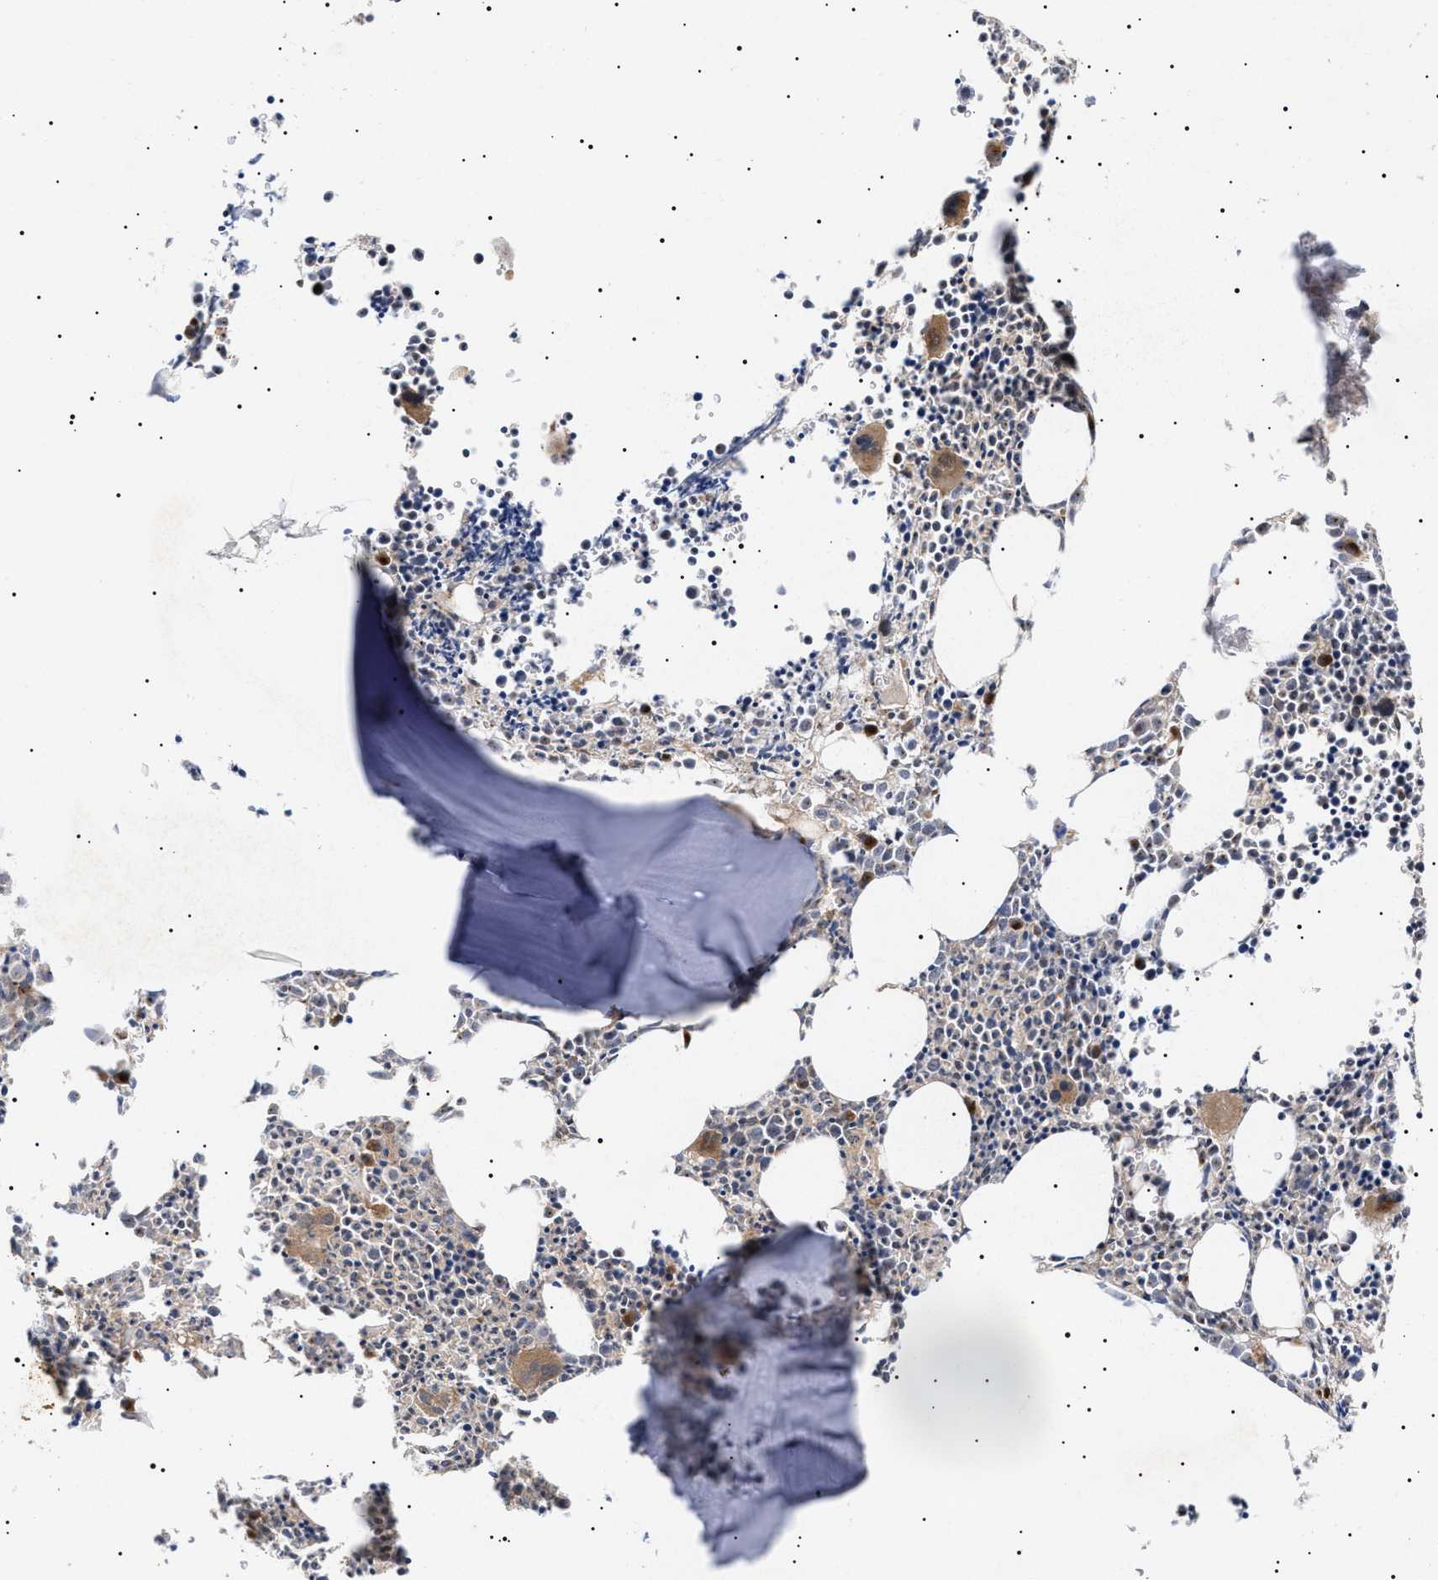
{"staining": {"intensity": "moderate", "quantity": "25%-75%", "location": "cytoplasmic/membranous"}, "tissue": "bone marrow", "cell_type": "Hematopoietic cells", "image_type": "normal", "snomed": [{"axis": "morphology", "description": "Normal tissue, NOS"}, {"axis": "morphology", "description": "Inflammation, NOS"}, {"axis": "topography", "description": "Bone marrow"}], "caption": "This histopathology image displays normal bone marrow stained with immunohistochemistry (IHC) to label a protein in brown. The cytoplasmic/membranous of hematopoietic cells show moderate positivity for the protein. Nuclei are counter-stained blue.", "gene": "NPLOC4", "patient": {"sex": "male", "age": 31}}